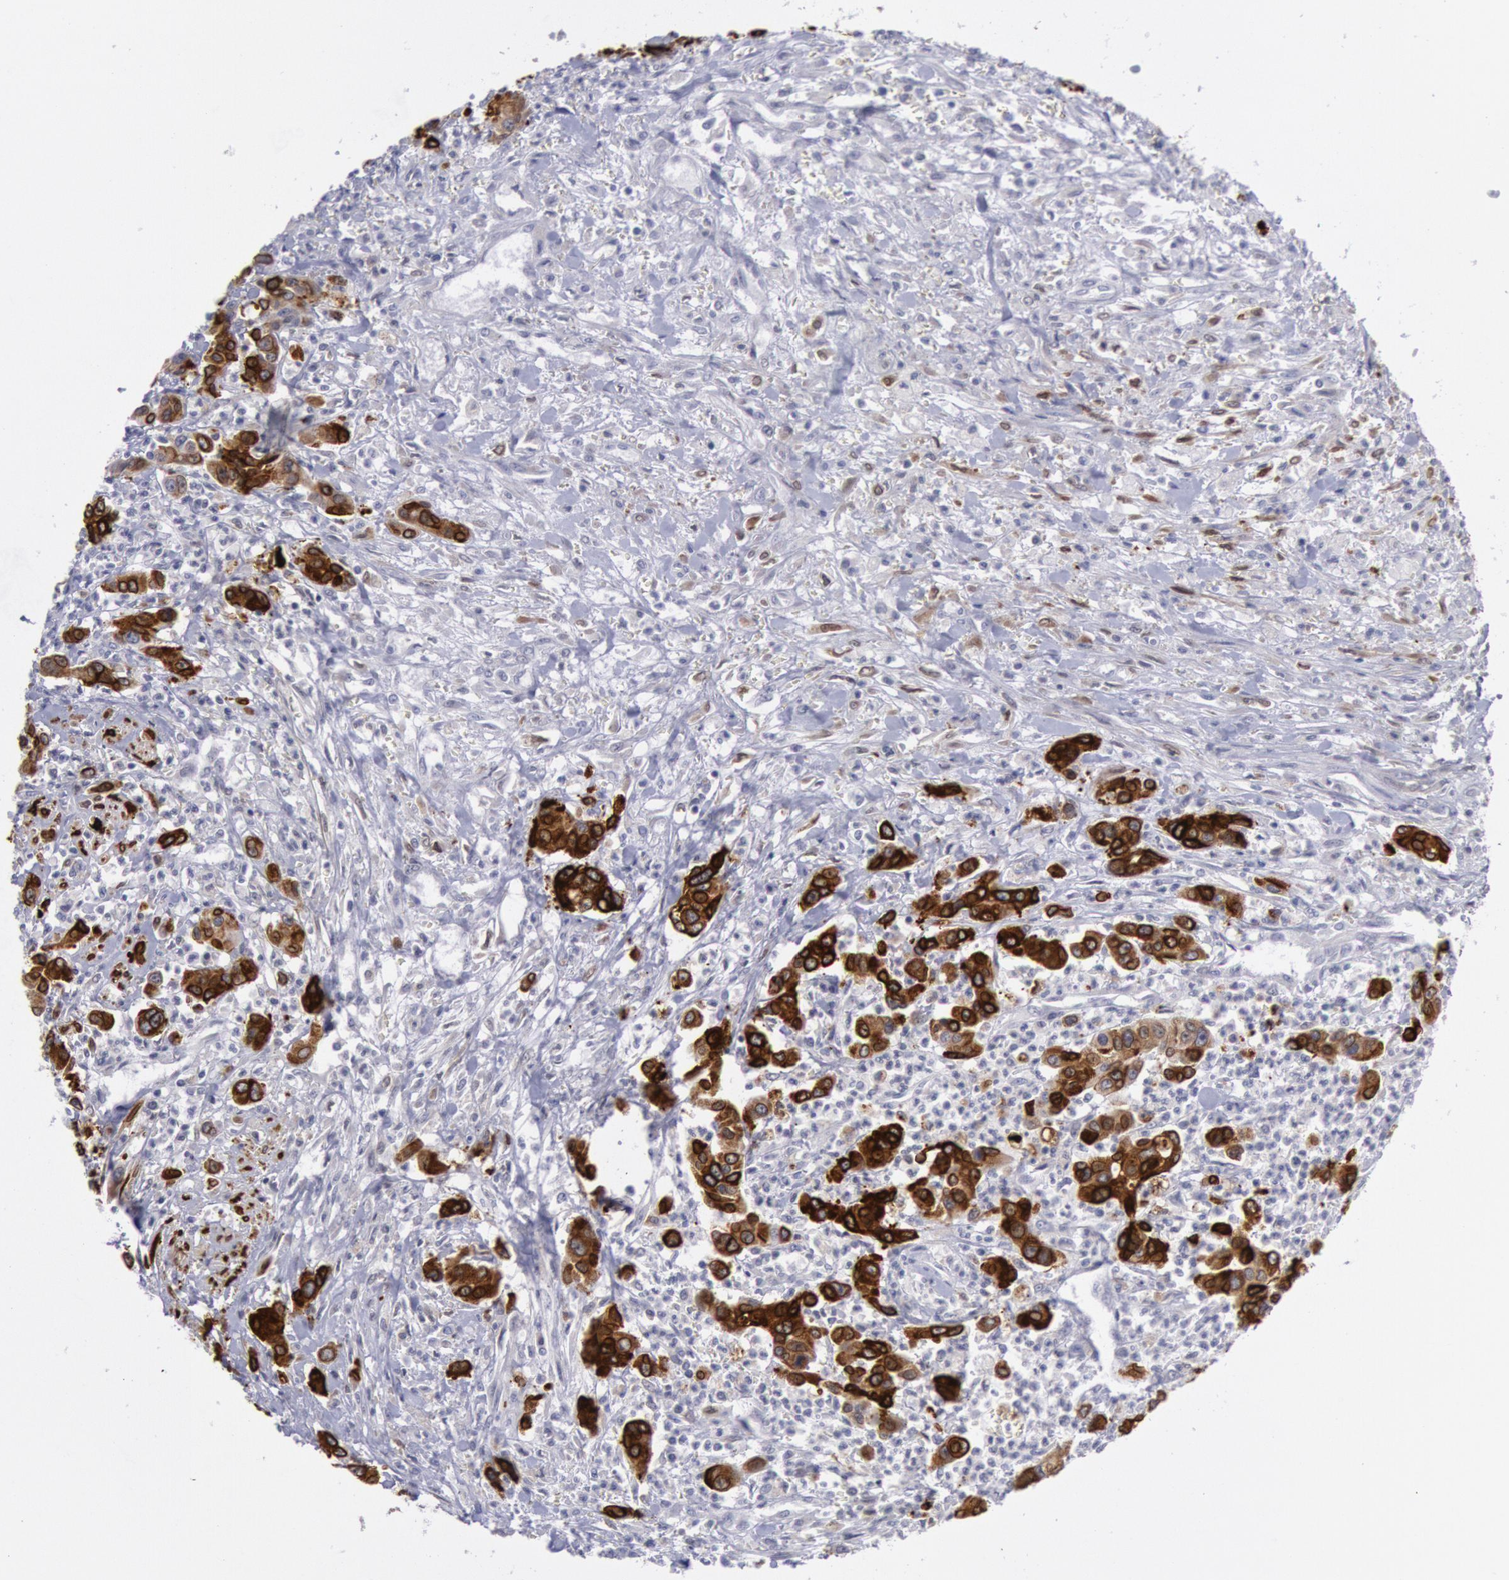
{"staining": {"intensity": "strong", "quantity": ">75%", "location": "cytoplasmic/membranous"}, "tissue": "urothelial cancer", "cell_type": "Tumor cells", "image_type": "cancer", "snomed": [{"axis": "morphology", "description": "Urothelial carcinoma, High grade"}, {"axis": "topography", "description": "Urinary bladder"}], "caption": "Urothelial cancer stained with a brown dye shows strong cytoplasmic/membranous positive positivity in approximately >75% of tumor cells.", "gene": "PTGS2", "patient": {"sex": "male", "age": 86}}